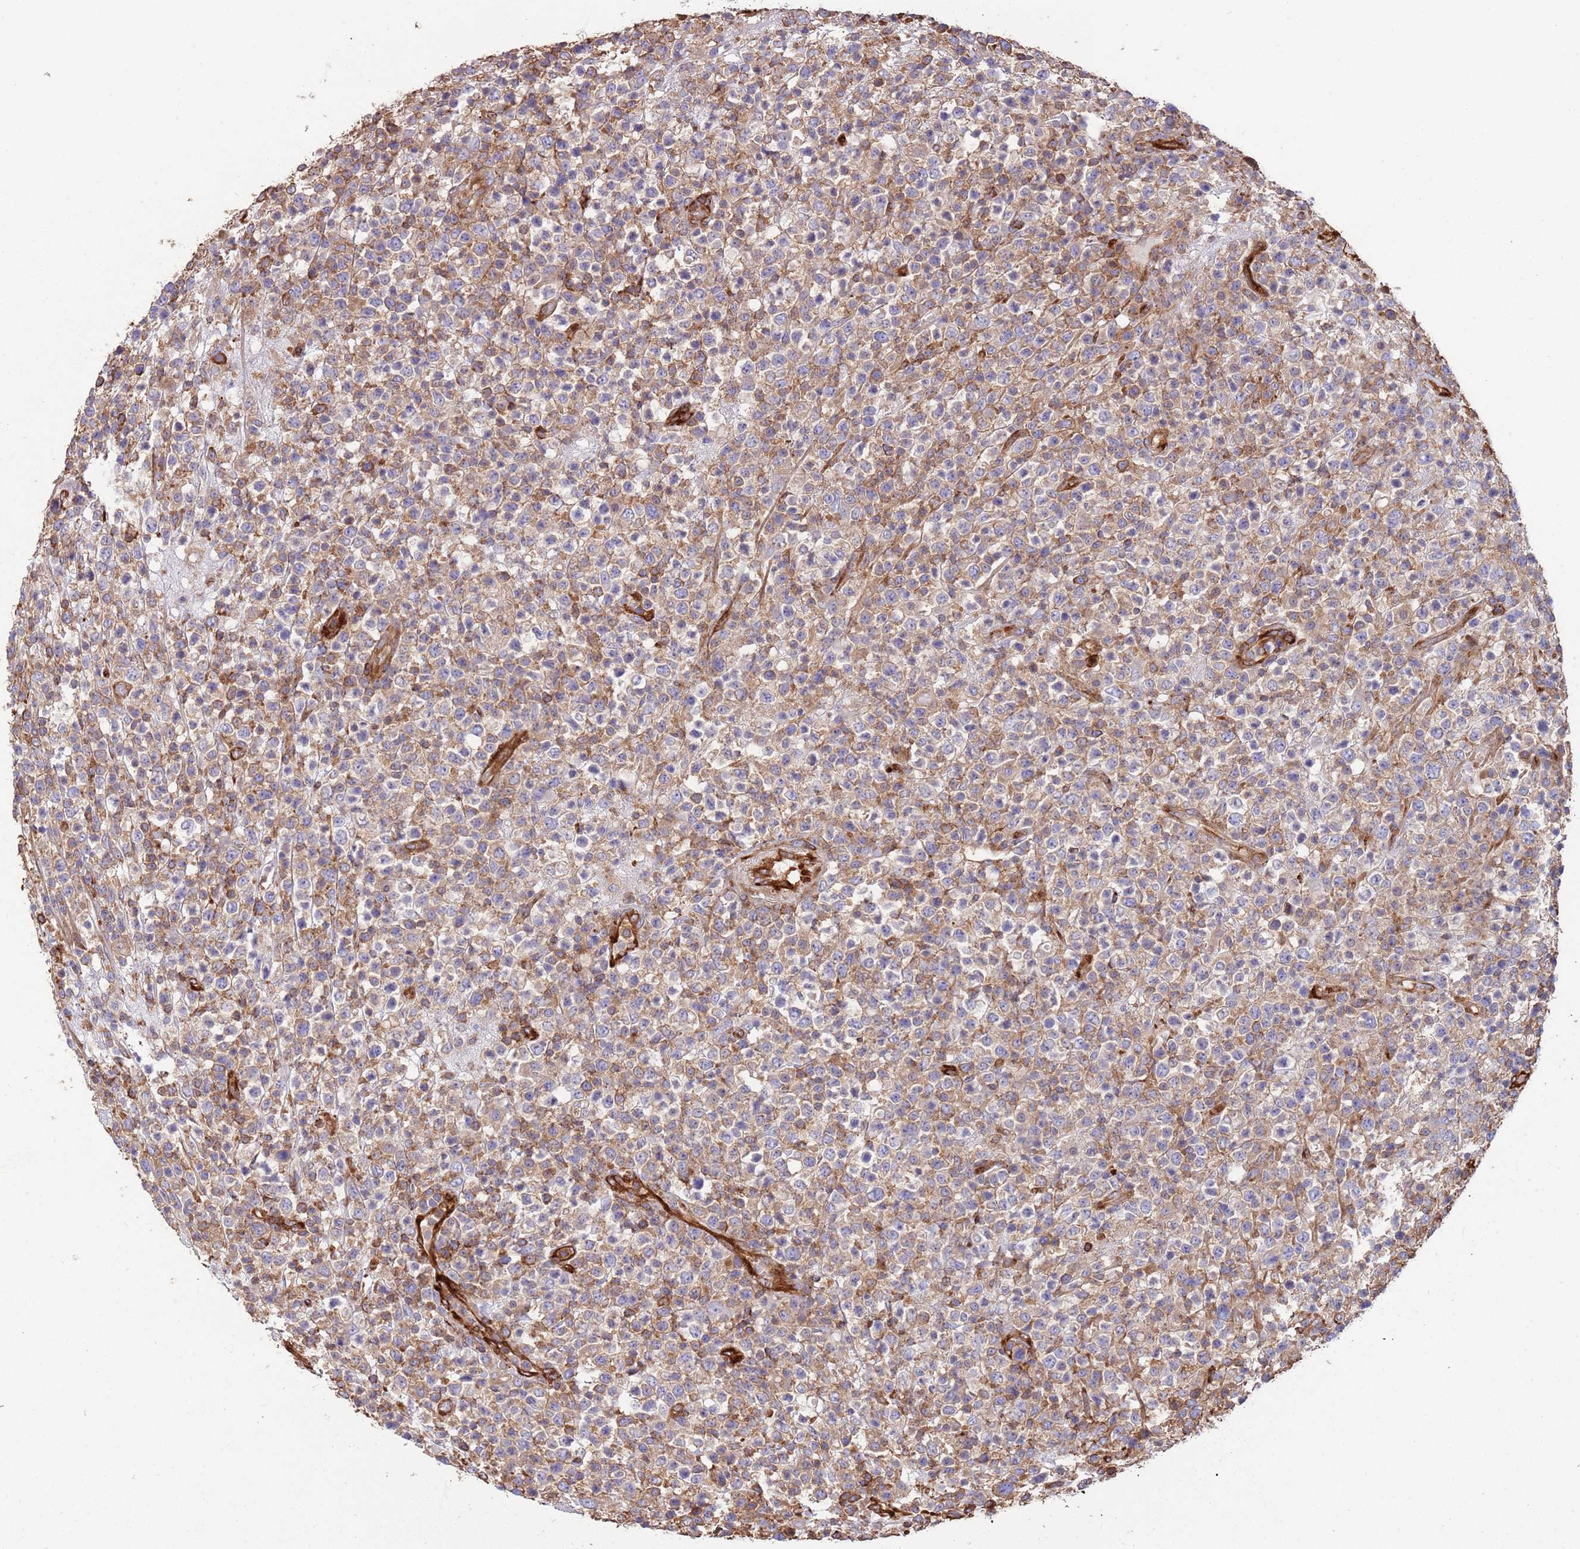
{"staining": {"intensity": "weak", "quantity": "<25%", "location": "cytoplasmic/membranous"}, "tissue": "lymphoma", "cell_type": "Tumor cells", "image_type": "cancer", "snomed": [{"axis": "morphology", "description": "Malignant lymphoma, non-Hodgkin's type, High grade"}, {"axis": "topography", "description": "Colon"}], "caption": "Protein analysis of lymphoma exhibits no significant expression in tumor cells.", "gene": "KBTBD7", "patient": {"sex": "female", "age": 53}}